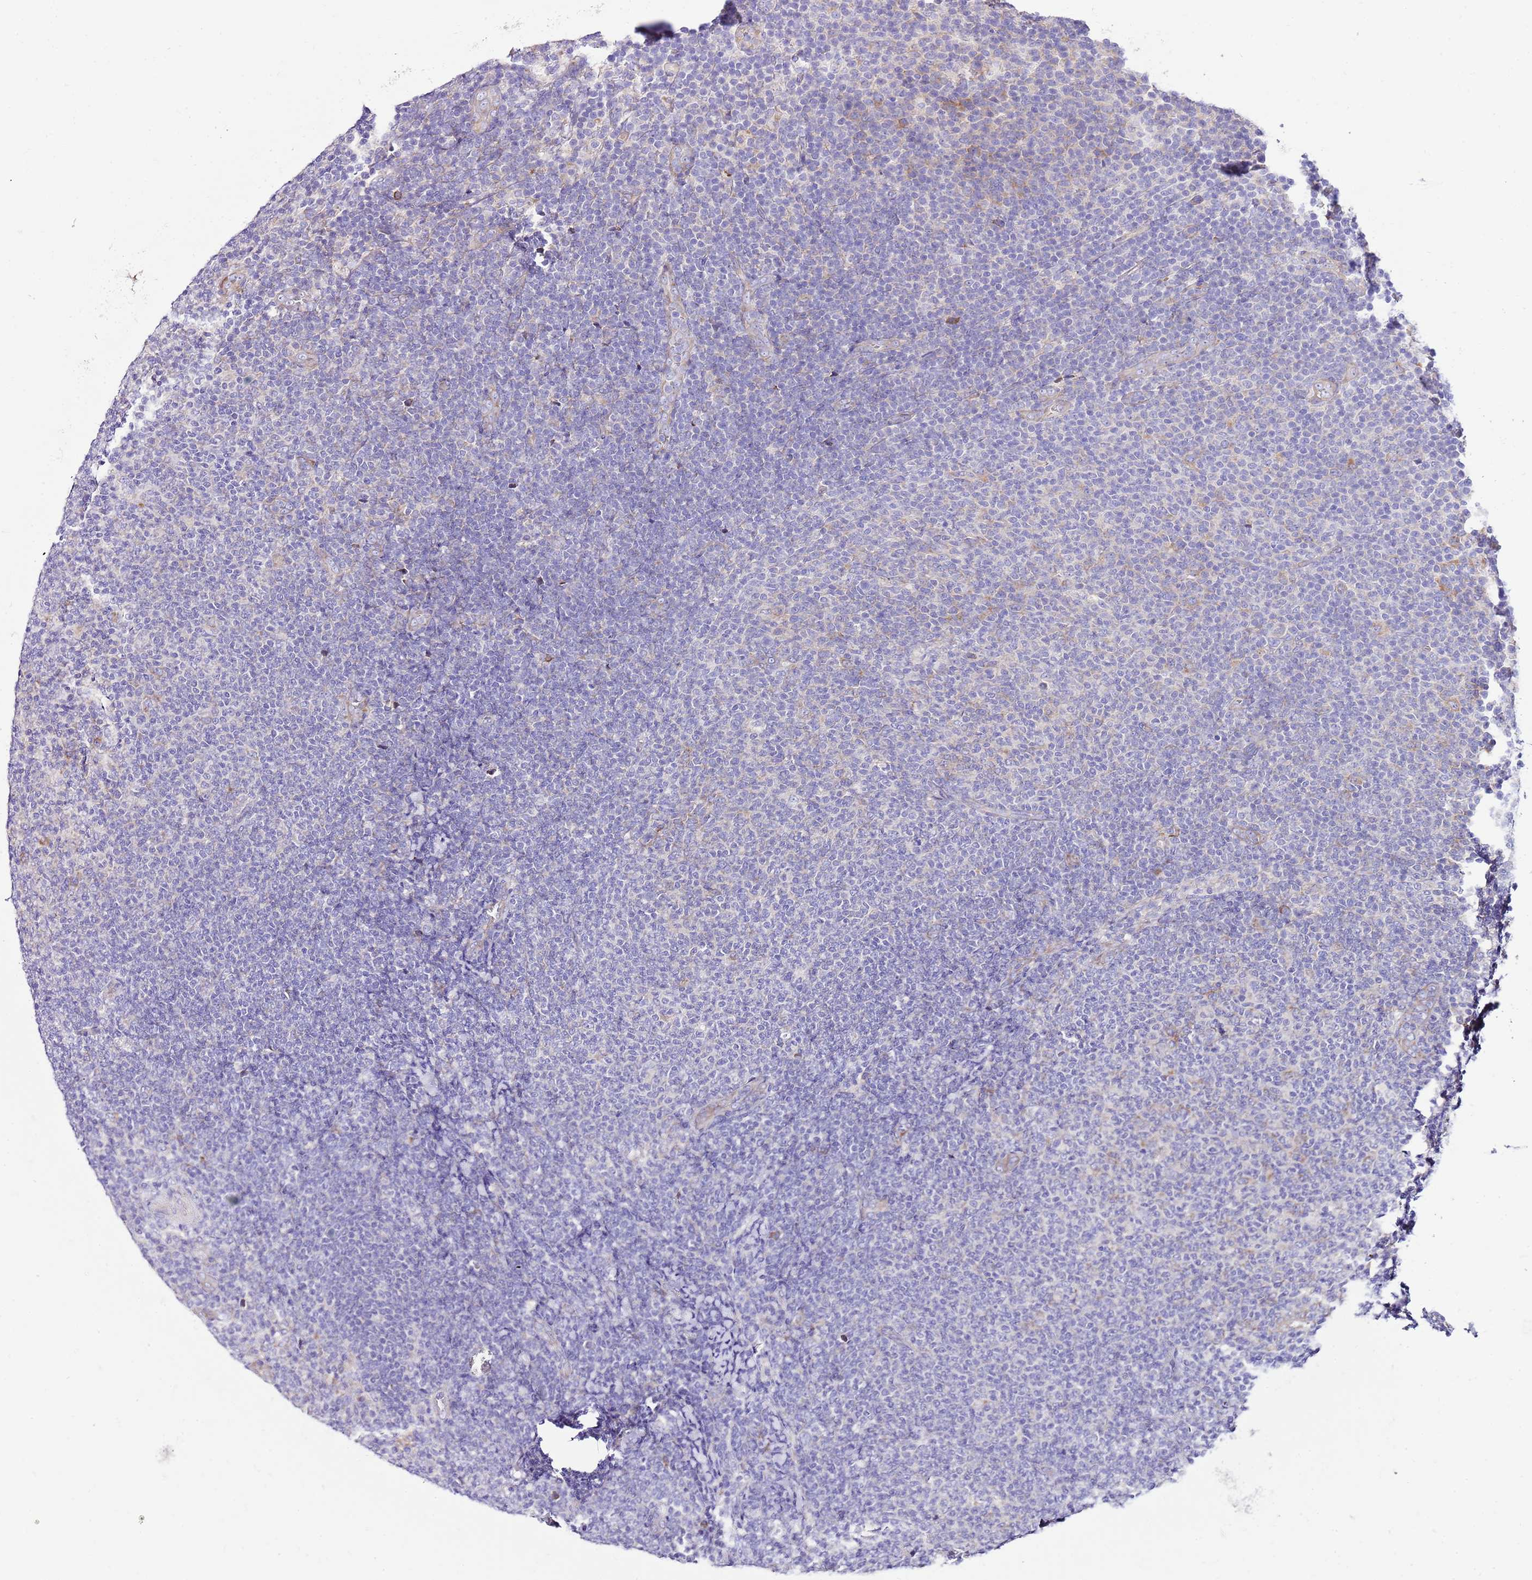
{"staining": {"intensity": "negative", "quantity": "none", "location": "none"}, "tissue": "lymphoma", "cell_type": "Tumor cells", "image_type": "cancer", "snomed": [{"axis": "morphology", "description": "Malignant lymphoma, non-Hodgkin's type, Low grade"}, {"axis": "topography", "description": "Lymph node"}], "caption": "A photomicrograph of lymphoma stained for a protein demonstrates no brown staining in tumor cells. The staining is performed using DAB brown chromogen with nuclei counter-stained in using hematoxylin.", "gene": "RPS10", "patient": {"sex": "male", "age": 66}}